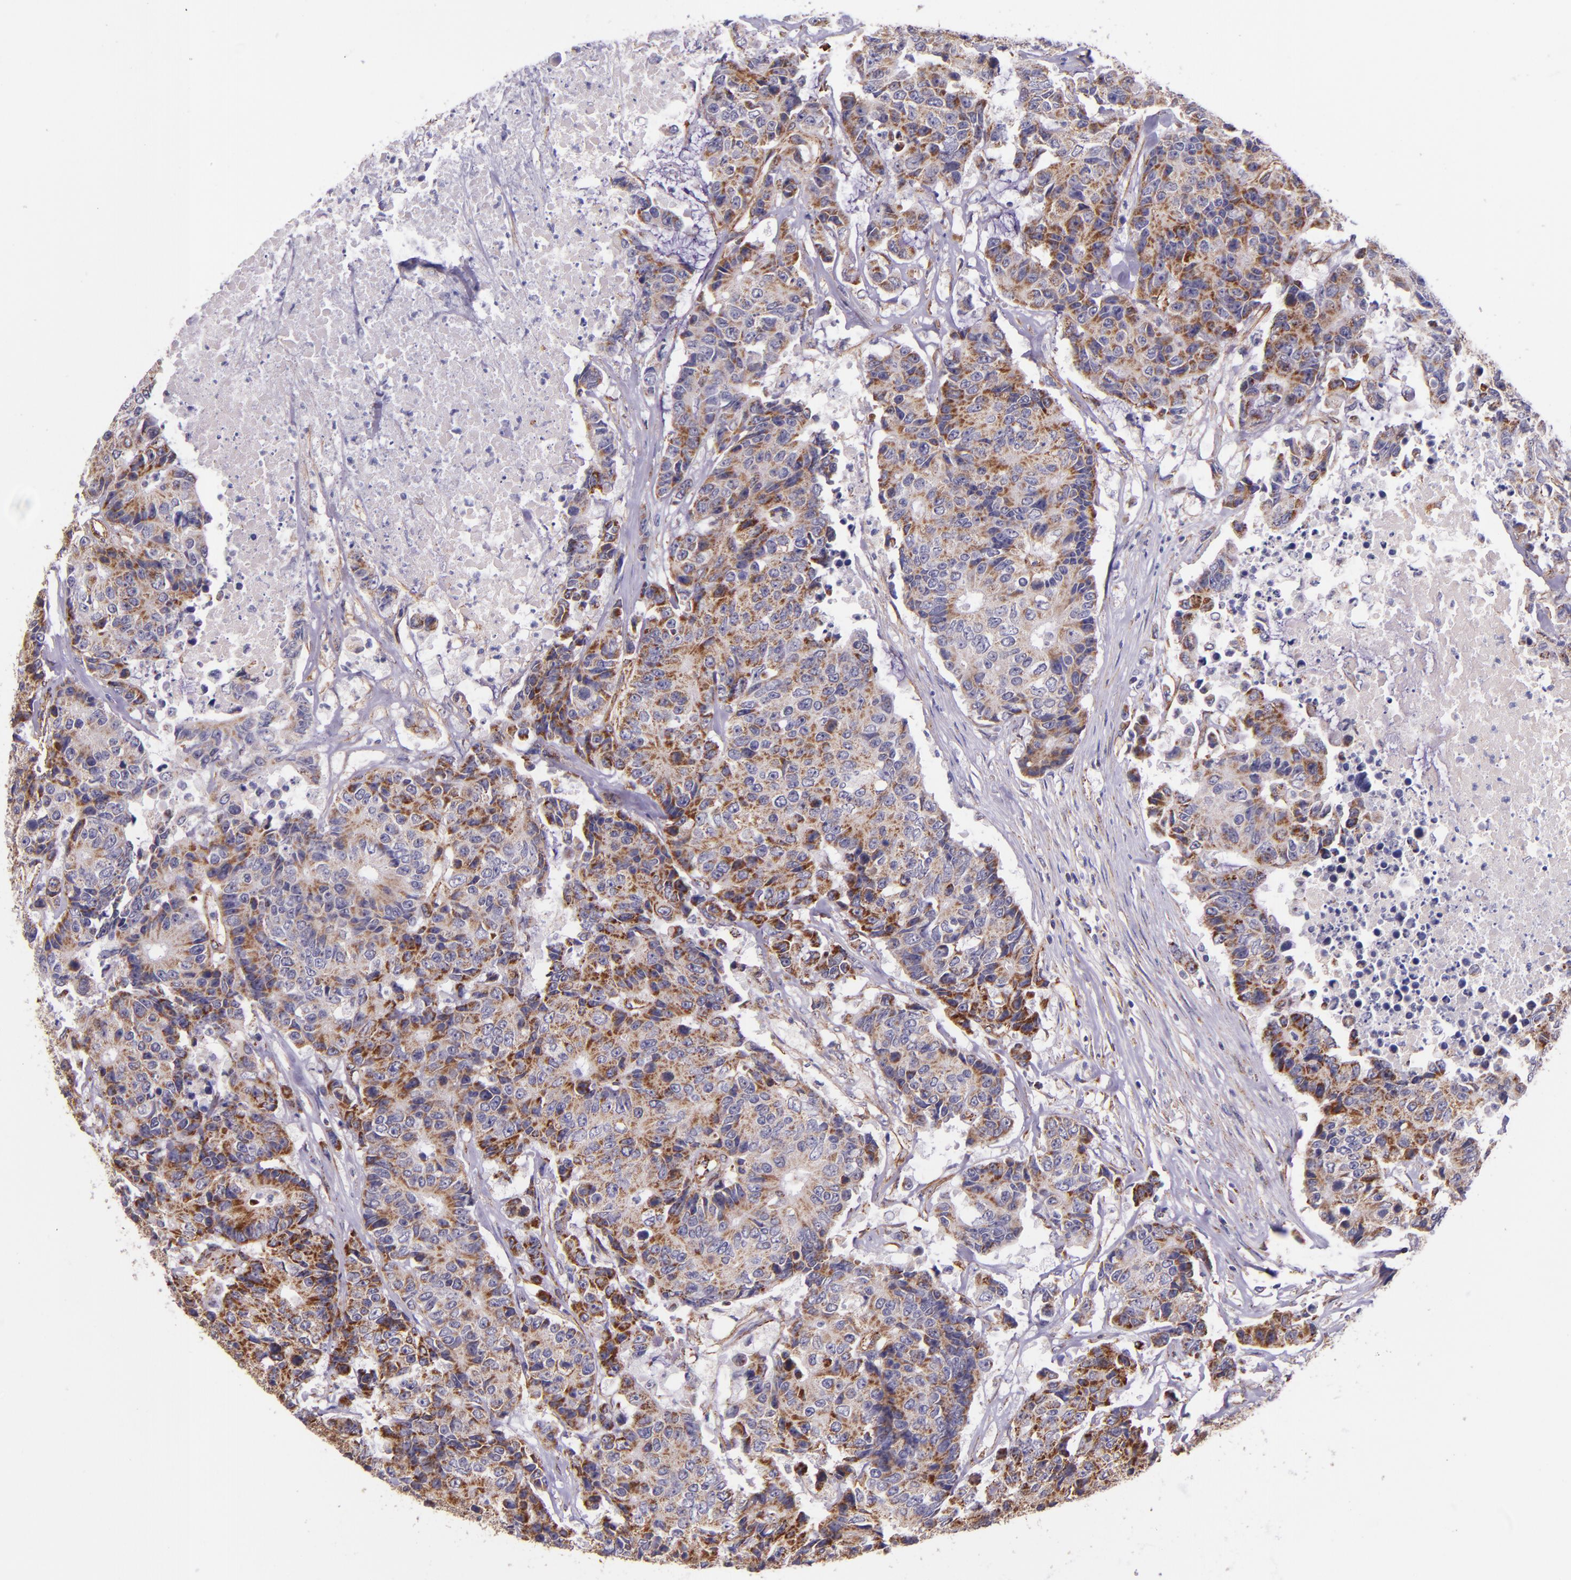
{"staining": {"intensity": "strong", "quantity": ">75%", "location": "cytoplasmic/membranous"}, "tissue": "colorectal cancer", "cell_type": "Tumor cells", "image_type": "cancer", "snomed": [{"axis": "morphology", "description": "Adenocarcinoma, NOS"}, {"axis": "topography", "description": "Colon"}], "caption": "A high amount of strong cytoplasmic/membranous positivity is seen in about >75% of tumor cells in colorectal adenocarcinoma tissue. The staining was performed using DAB (3,3'-diaminobenzidine) to visualize the protein expression in brown, while the nuclei were stained in blue with hematoxylin (Magnification: 20x).", "gene": "IDH3G", "patient": {"sex": "female", "age": 86}}